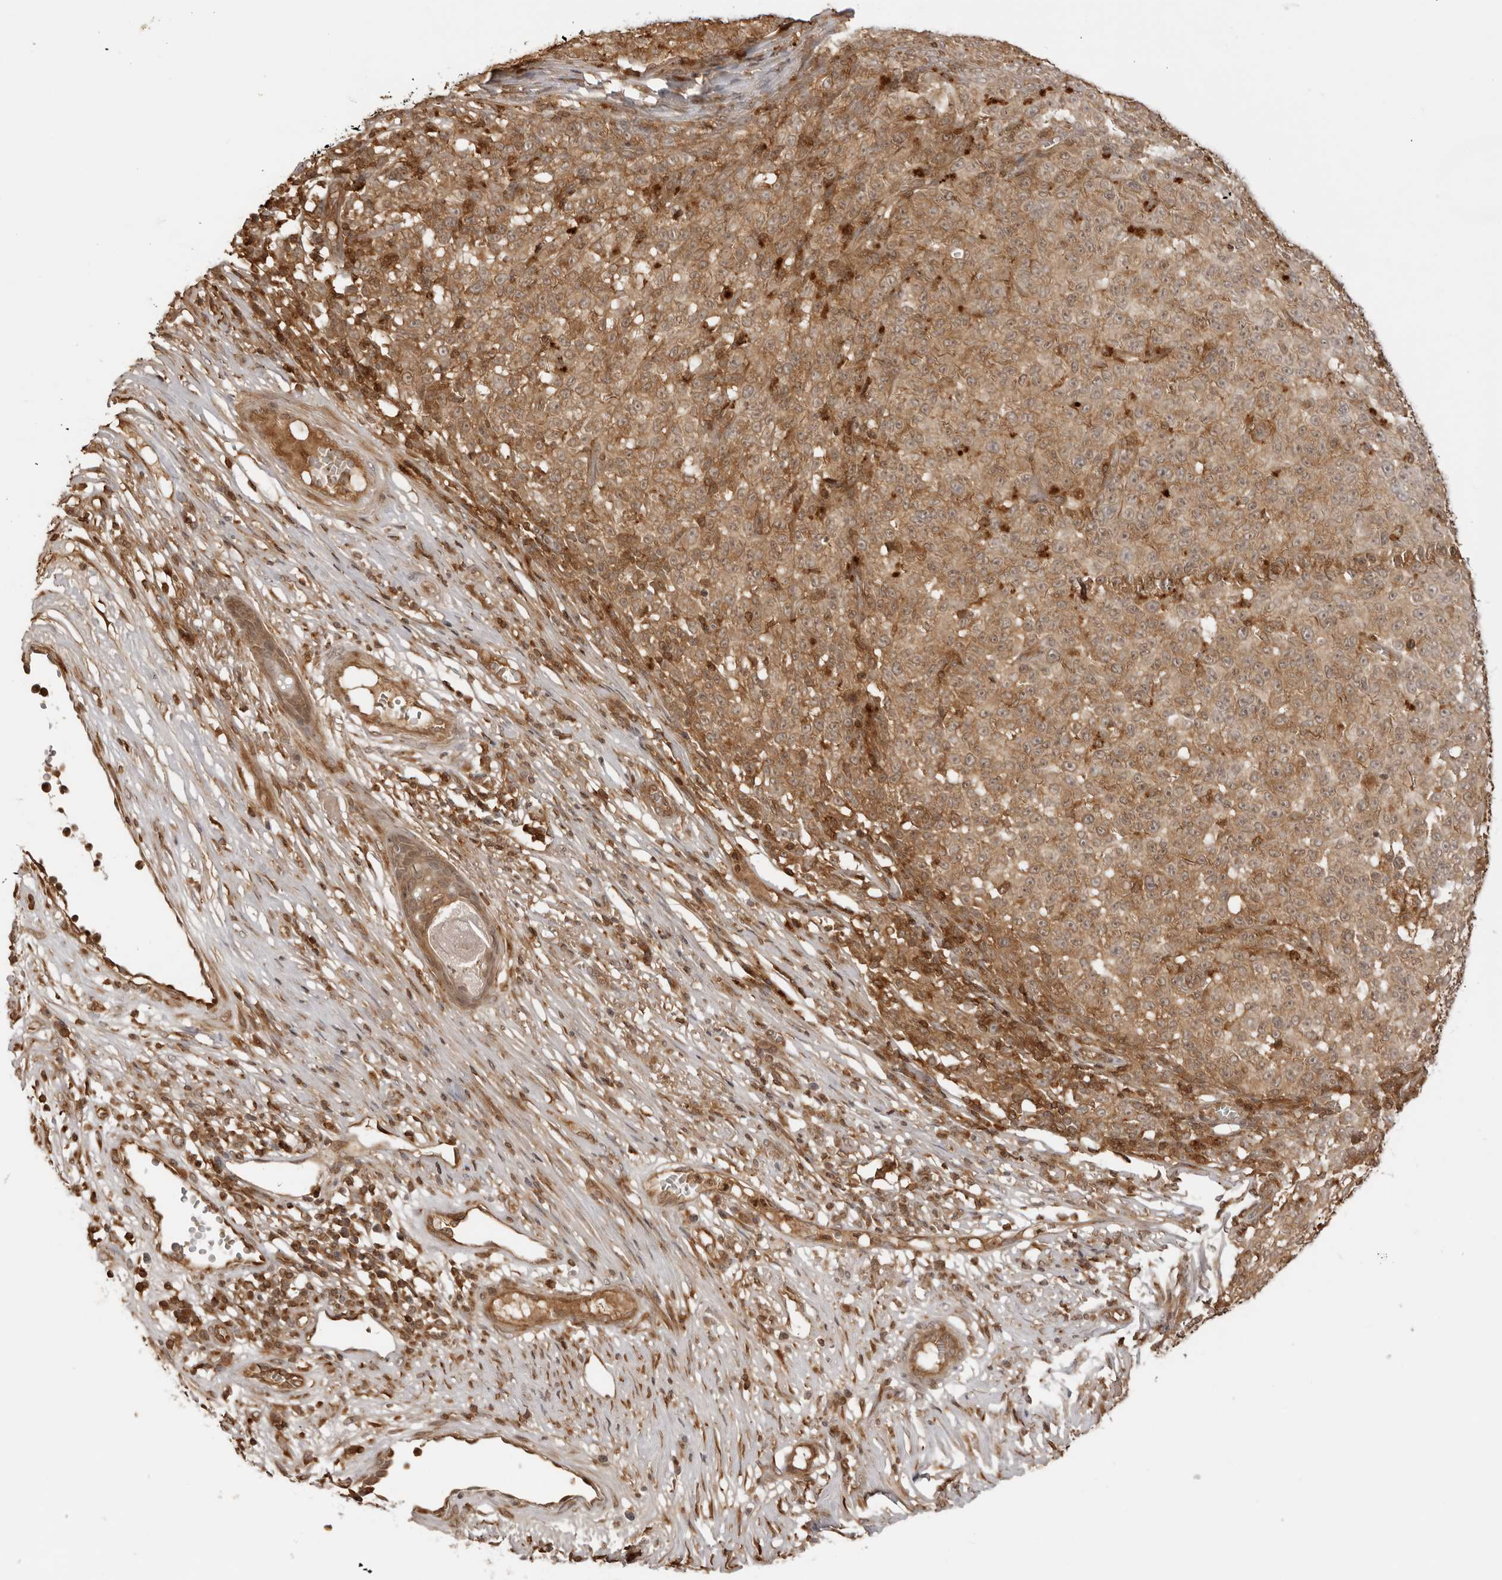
{"staining": {"intensity": "moderate", "quantity": ">75%", "location": "cytoplasmic/membranous"}, "tissue": "melanoma", "cell_type": "Tumor cells", "image_type": "cancer", "snomed": [{"axis": "morphology", "description": "Malignant melanoma, NOS"}, {"axis": "topography", "description": "Skin"}], "caption": "Protein positivity by immunohistochemistry (IHC) displays moderate cytoplasmic/membranous expression in about >75% of tumor cells in malignant melanoma. The protein is shown in brown color, while the nuclei are stained blue.", "gene": "IKBKE", "patient": {"sex": "female", "age": 82}}